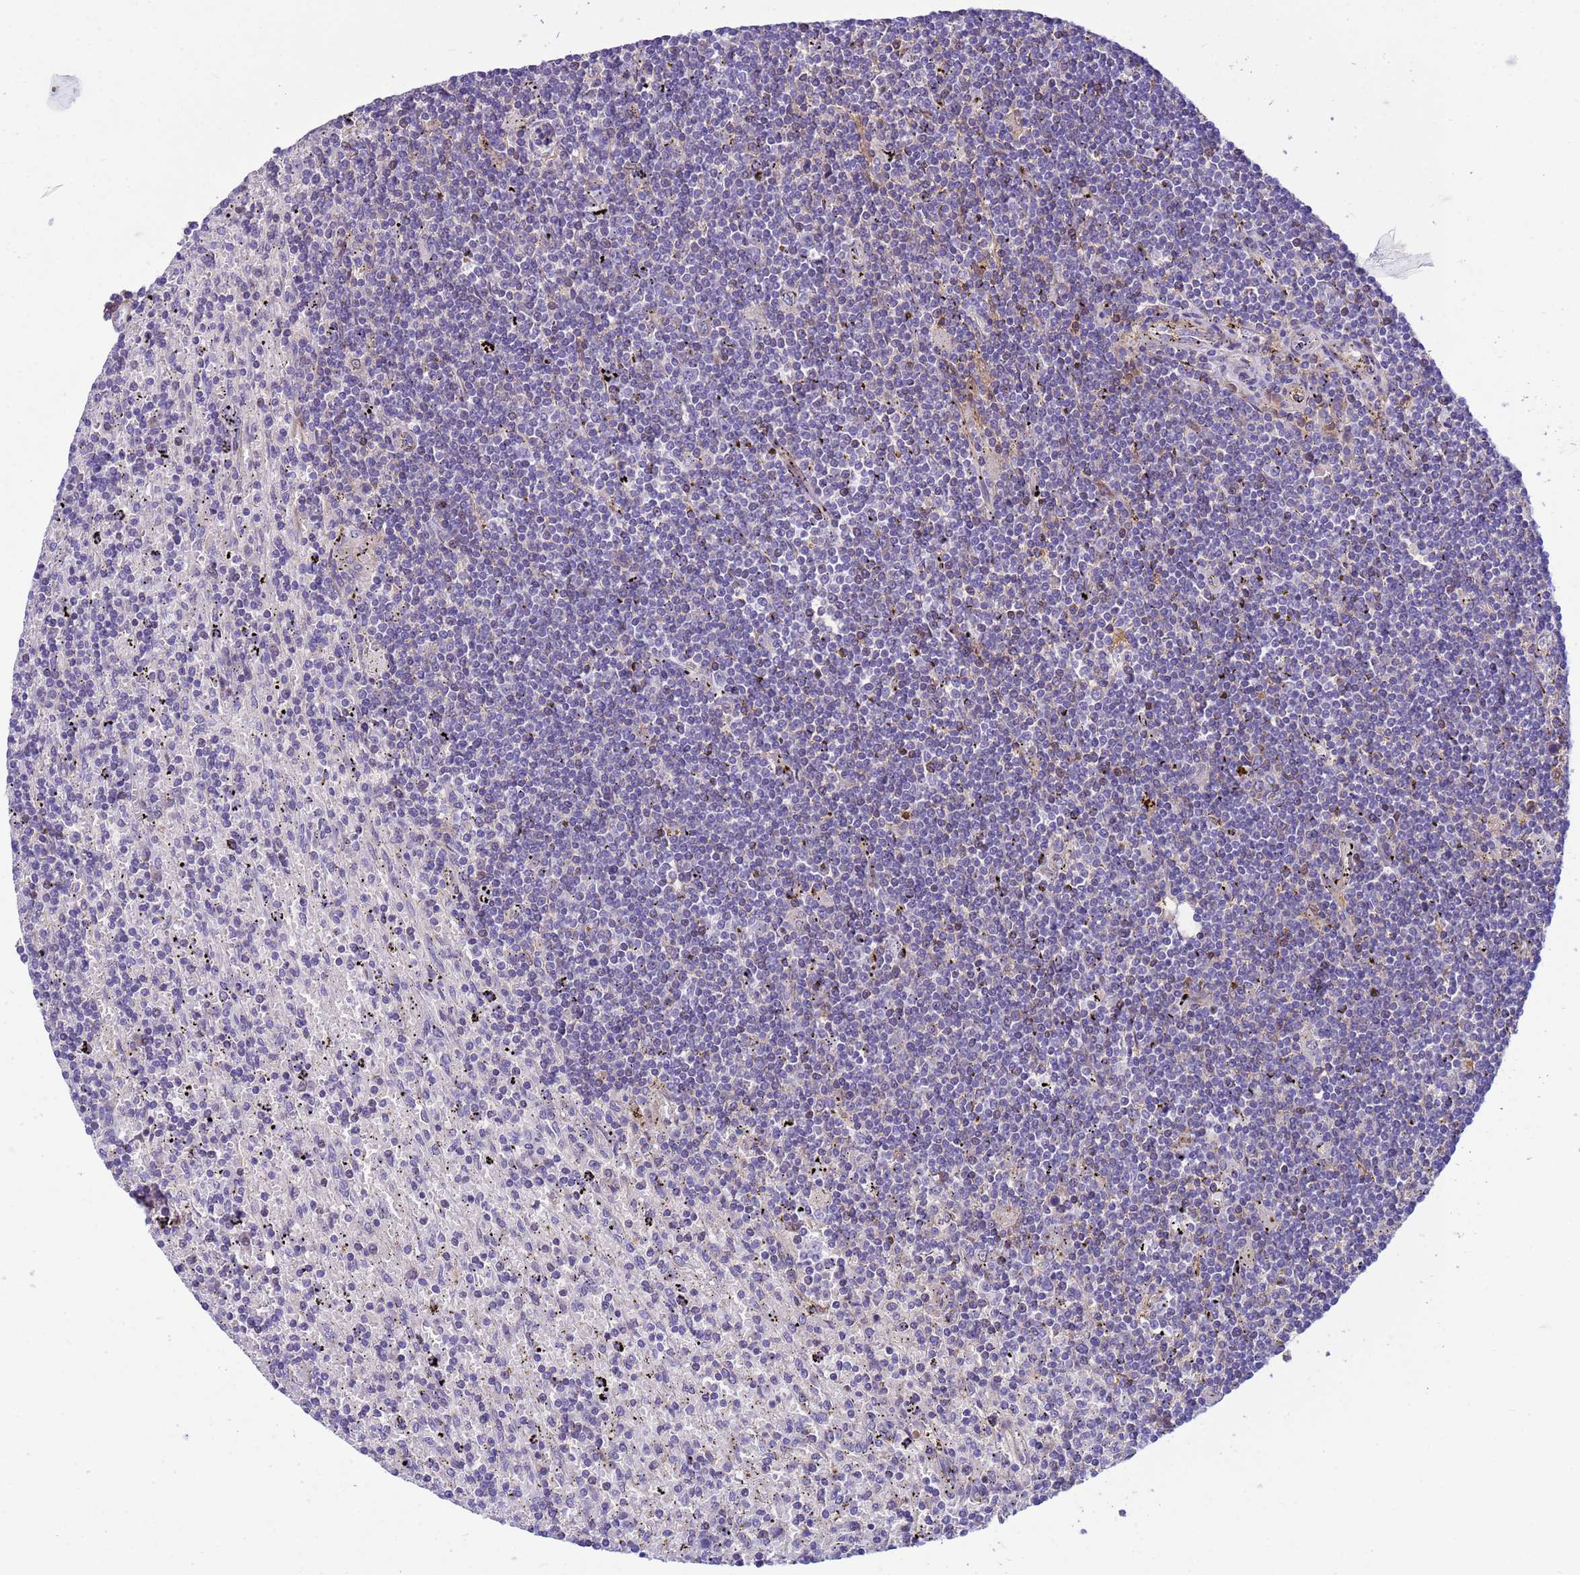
{"staining": {"intensity": "negative", "quantity": "none", "location": "none"}, "tissue": "lymphoma", "cell_type": "Tumor cells", "image_type": "cancer", "snomed": [{"axis": "morphology", "description": "Malignant lymphoma, non-Hodgkin's type, Low grade"}, {"axis": "topography", "description": "Spleen"}], "caption": "Immunohistochemical staining of low-grade malignant lymphoma, non-Hodgkin's type shows no significant positivity in tumor cells.", "gene": "P2RX7", "patient": {"sex": "male", "age": 76}}